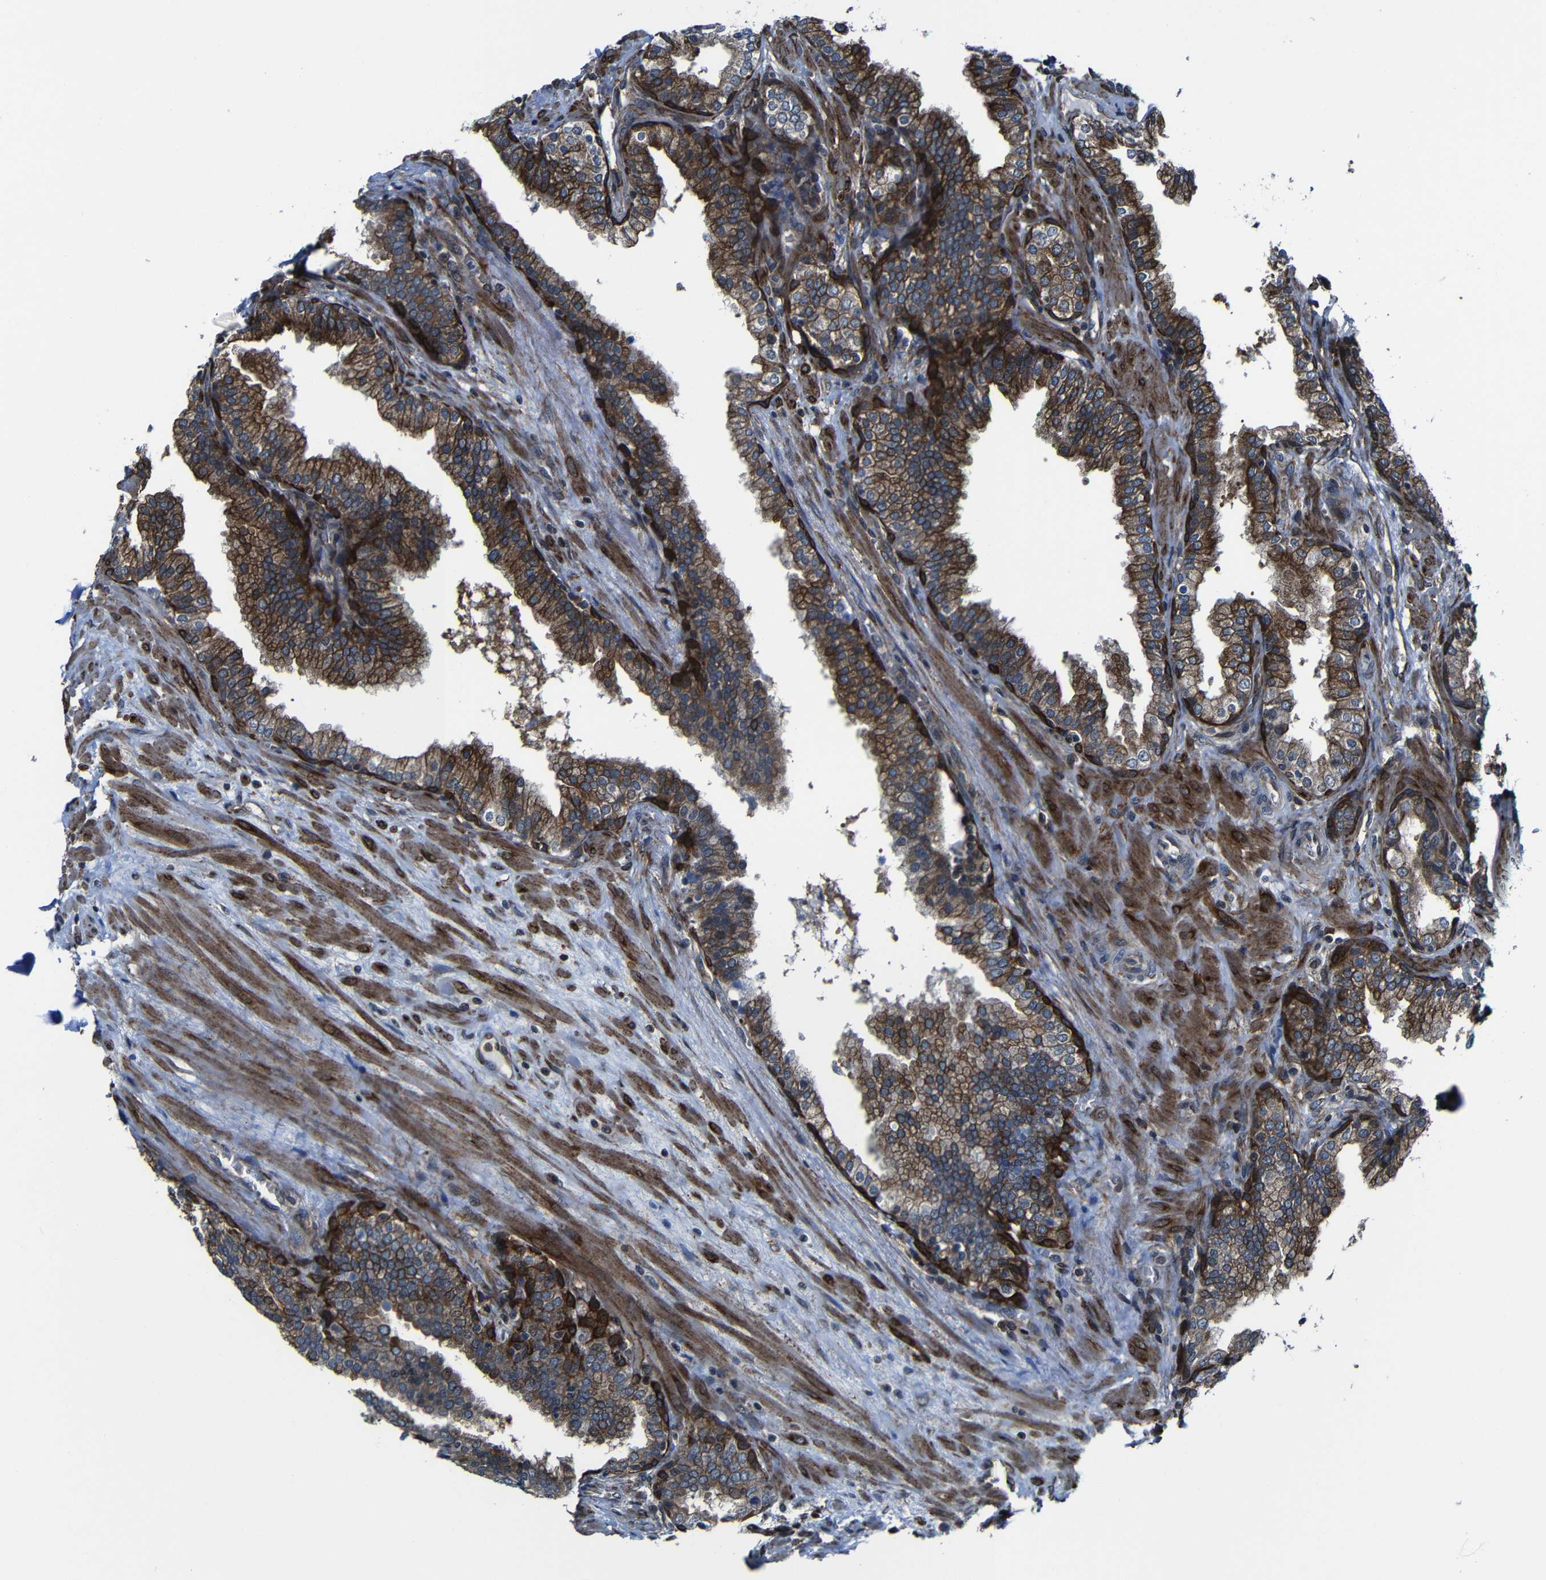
{"staining": {"intensity": "moderate", "quantity": ">75%", "location": "cytoplasmic/membranous"}, "tissue": "prostate", "cell_type": "Glandular cells", "image_type": "normal", "snomed": [{"axis": "morphology", "description": "Normal tissue, NOS"}, {"axis": "topography", "description": "Prostate"}], "caption": "This image reveals immunohistochemistry staining of unremarkable prostate, with medium moderate cytoplasmic/membranous positivity in about >75% of glandular cells.", "gene": "KIAA0513", "patient": {"sex": "male", "age": 51}}